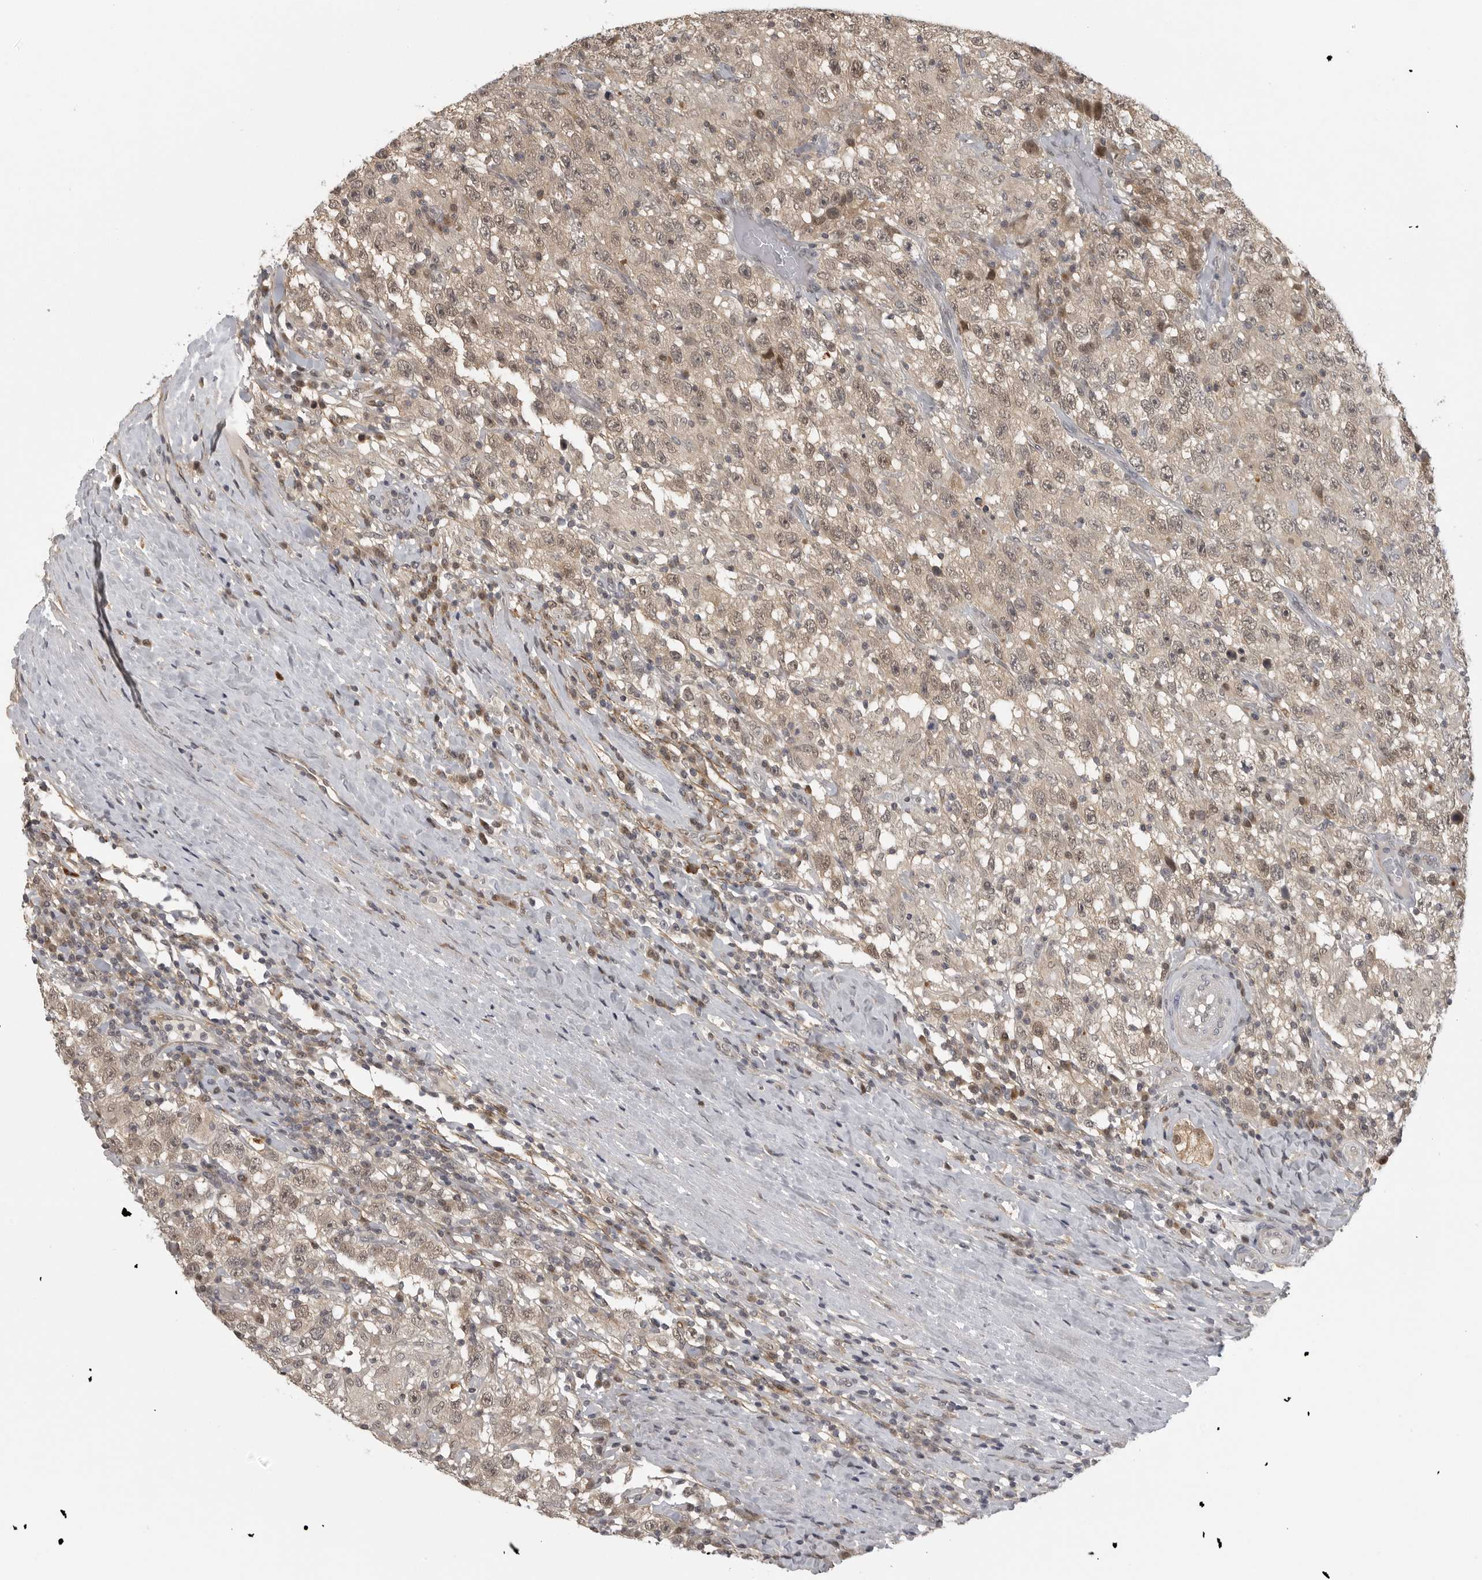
{"staining": {"intensity": "weak", "quantity": ">75%", "location": "cytoplasmic/membranous,nuclear"}, "tissue": "testis cancer", "cell_type": "Tumor cells", "image_type": "cancer", "snomed": [{"axis": "morphology", "description": "Seminoma, NOS"}, {"axis": "topography", "description": "Testis"}], "caption": "Testis seminoma tissue reveals weak cytoplasmic/membranous and nuclear expression in approximately >75% of tumor cells", "gene": "UROD", "patient": {"sex": "male", "age": 41}}